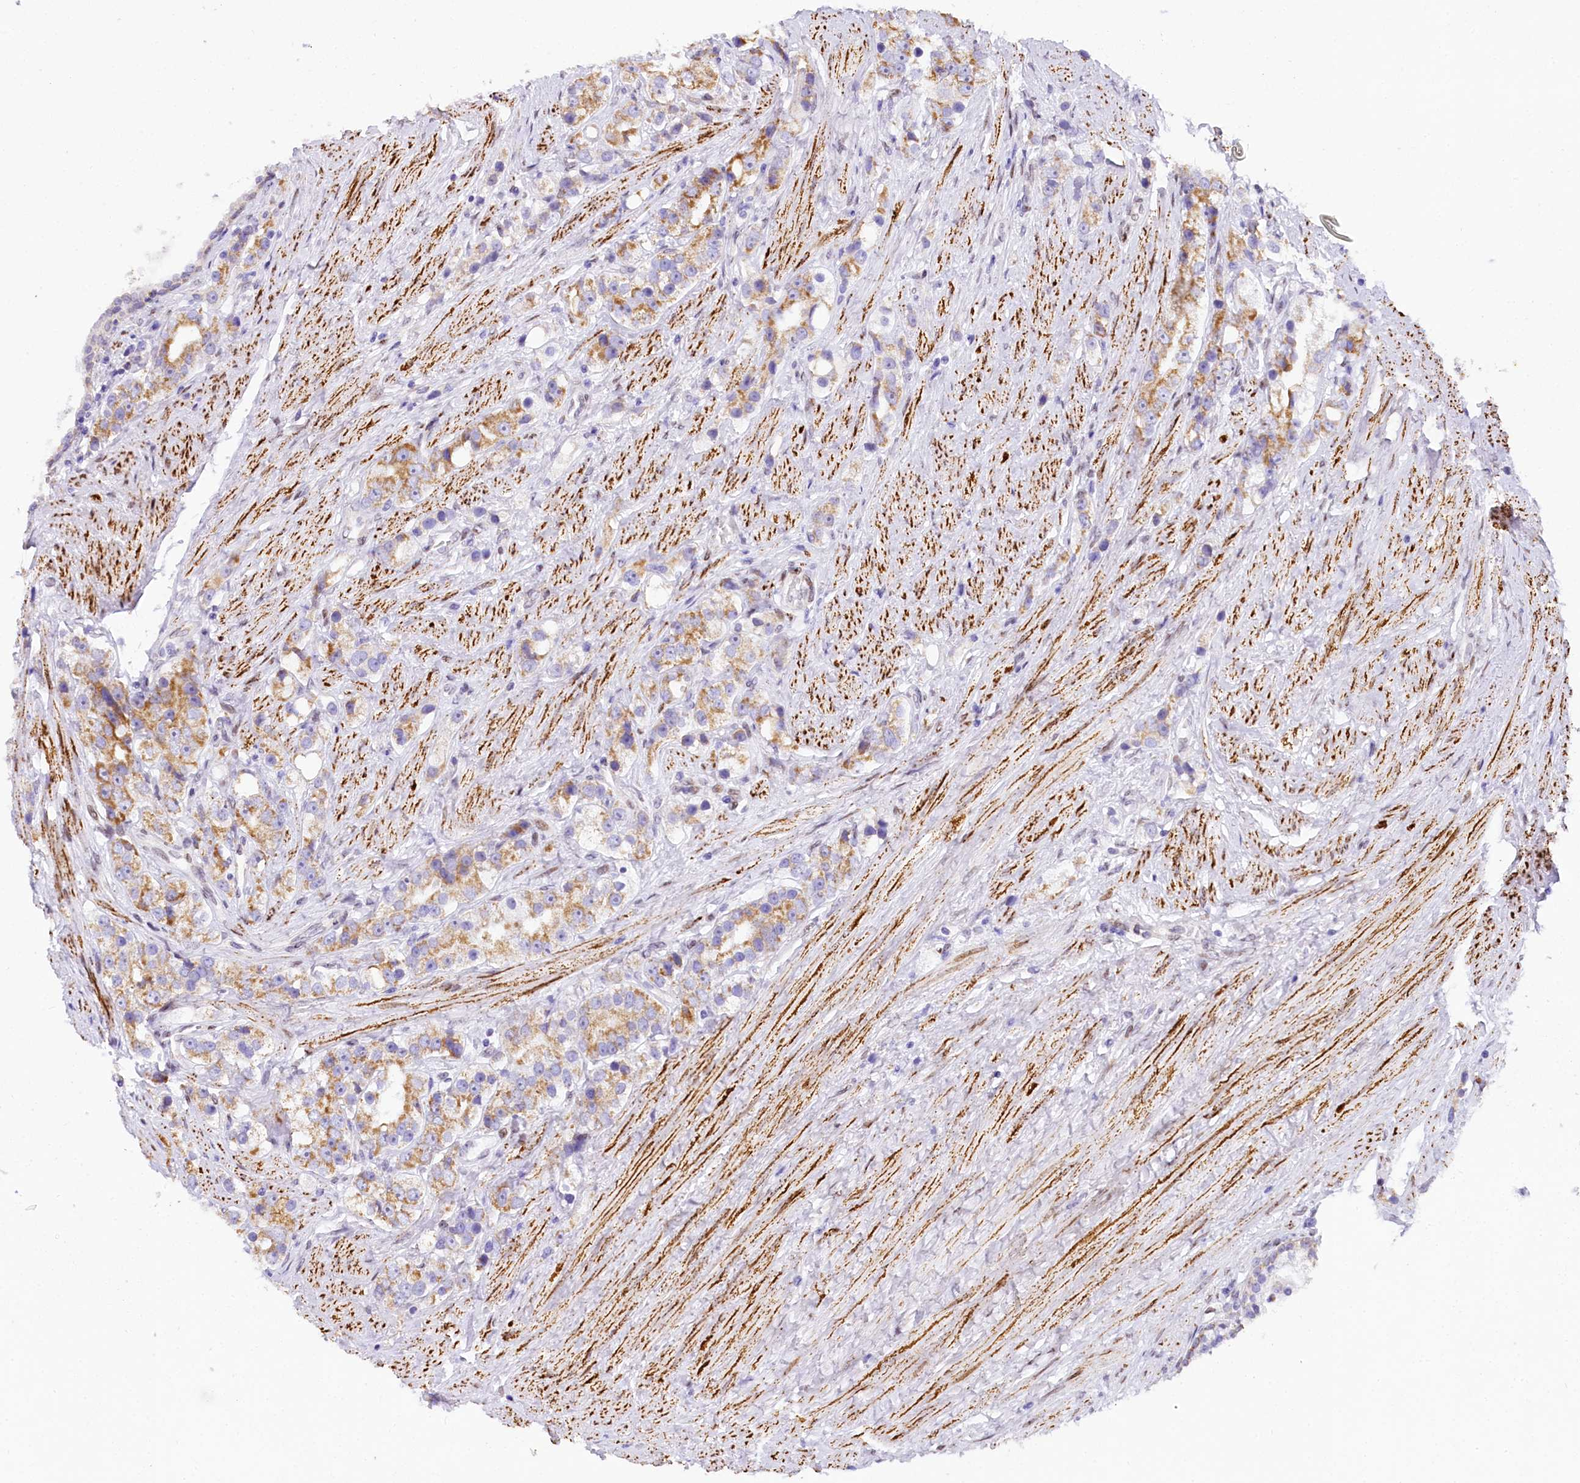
{"staining": {"intensity": "moderate", "quantity": "25%-75%", "location": "cytoplasmic/membranous"}, "tissue": "prostate cancer", "cell_type": "Tumor cells", "image_type": "cancer", "snomed": [{"axis": "morphology", "description": "Adenocarcinoma, NOS"}, {"axis": "topography", "description": "Prostate"}], "caption": "Immunohistochemistry (DAB (3,3'-diaminobenzidine)) staining of prostate cancer displays moderate cytoplasmic/membranous protein staining in about 25%-75% of tumor cells.", "gene": "PPIP5K2", "patient": {"sex": "male", "age": 79}}